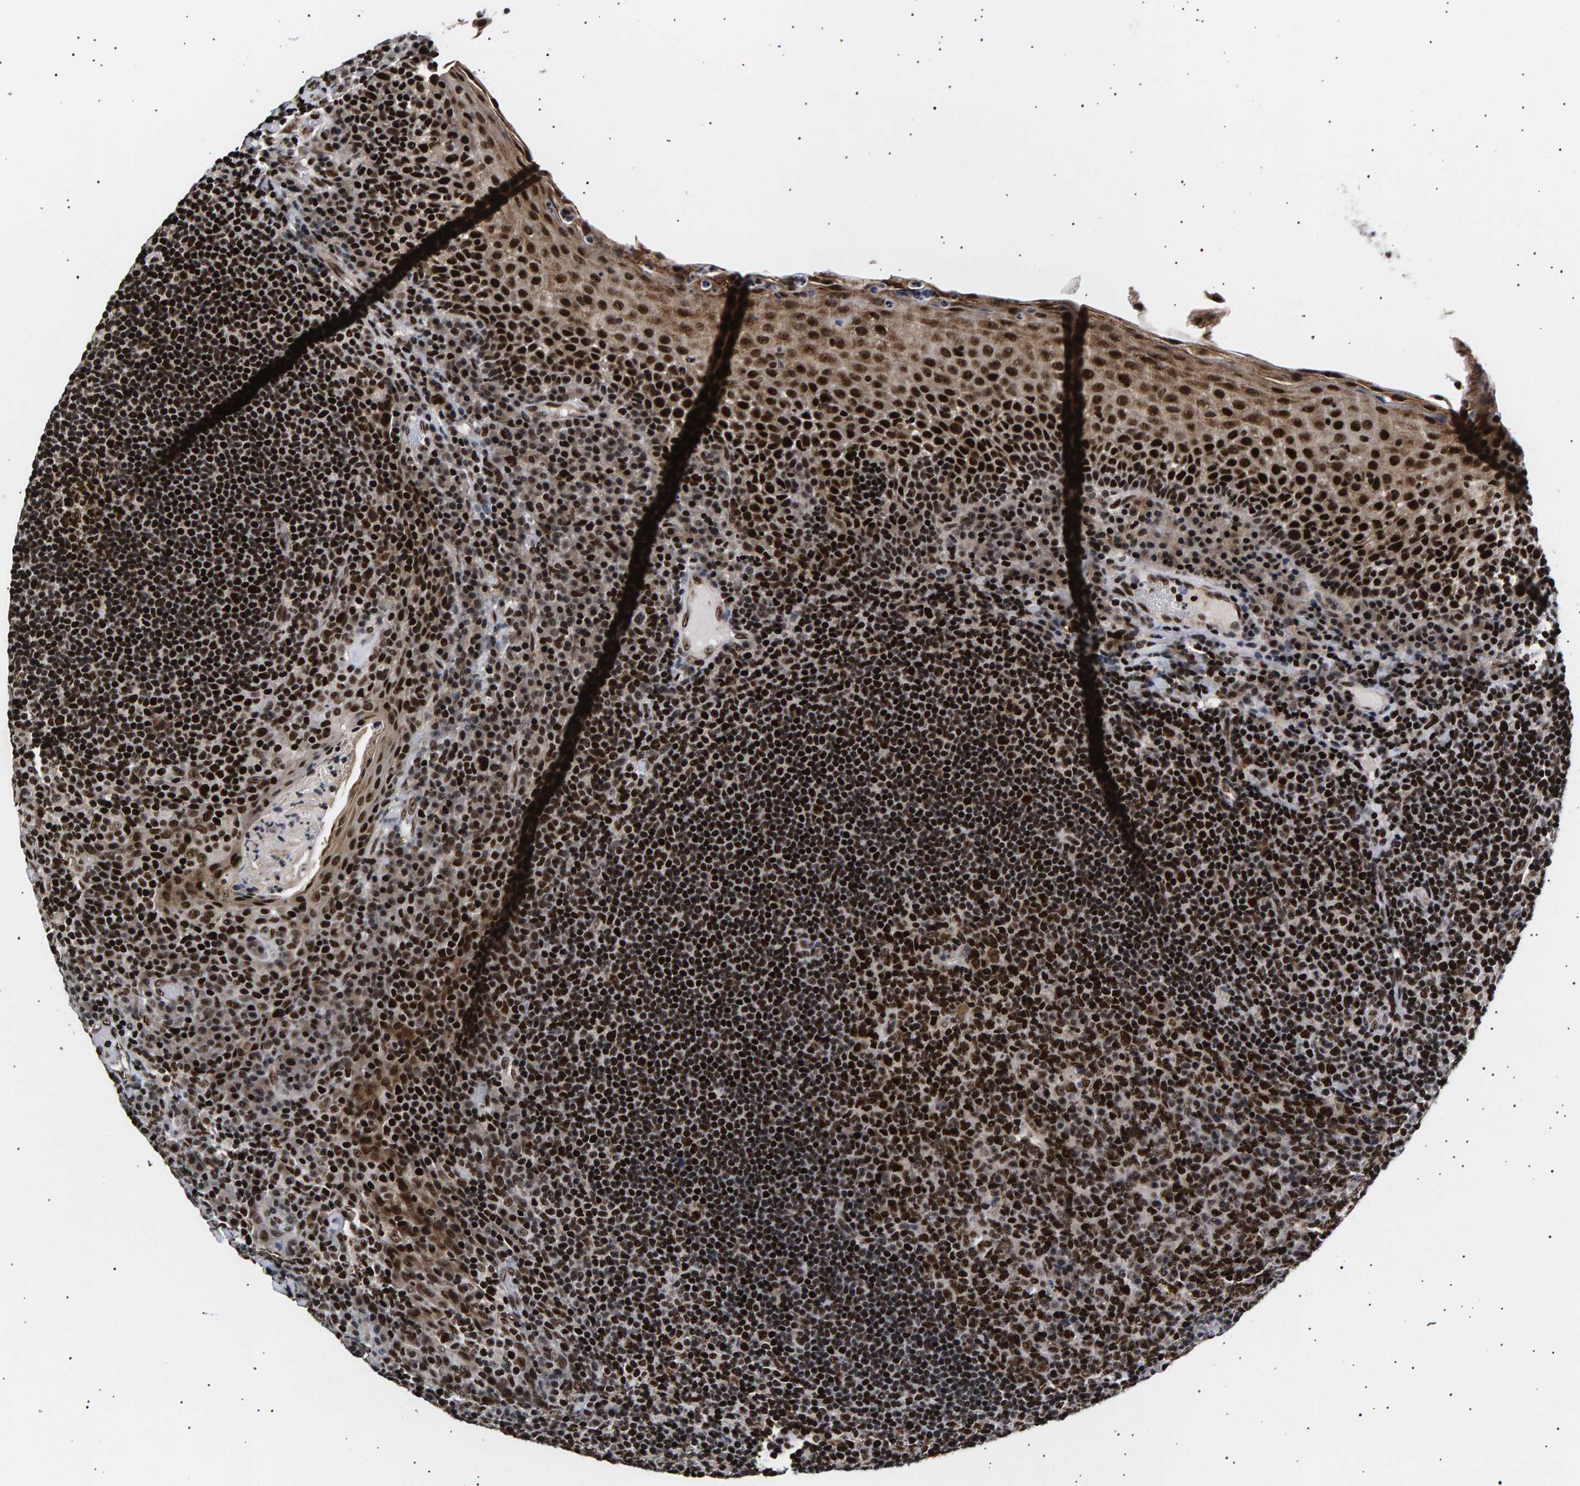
{"staining": {"intensity": "strong", "quantity": ">75%", "location": "nuclear"}, "tissue": "tonsil", "cell_type": "Germinal center cells", "image_type": "normal", "snomed": [{"axis": "morphology", "description": "Normal tissue, NOS"}, {"axis": "topography", "description": "Tonsil"}], "caption": "Germinal center cells show high levels of strong nuclear positivity in about >75% of cells in unremarkable tonsil.", "gene": "ANKRD40", "patient": {"sex": "male", "age": 17}}